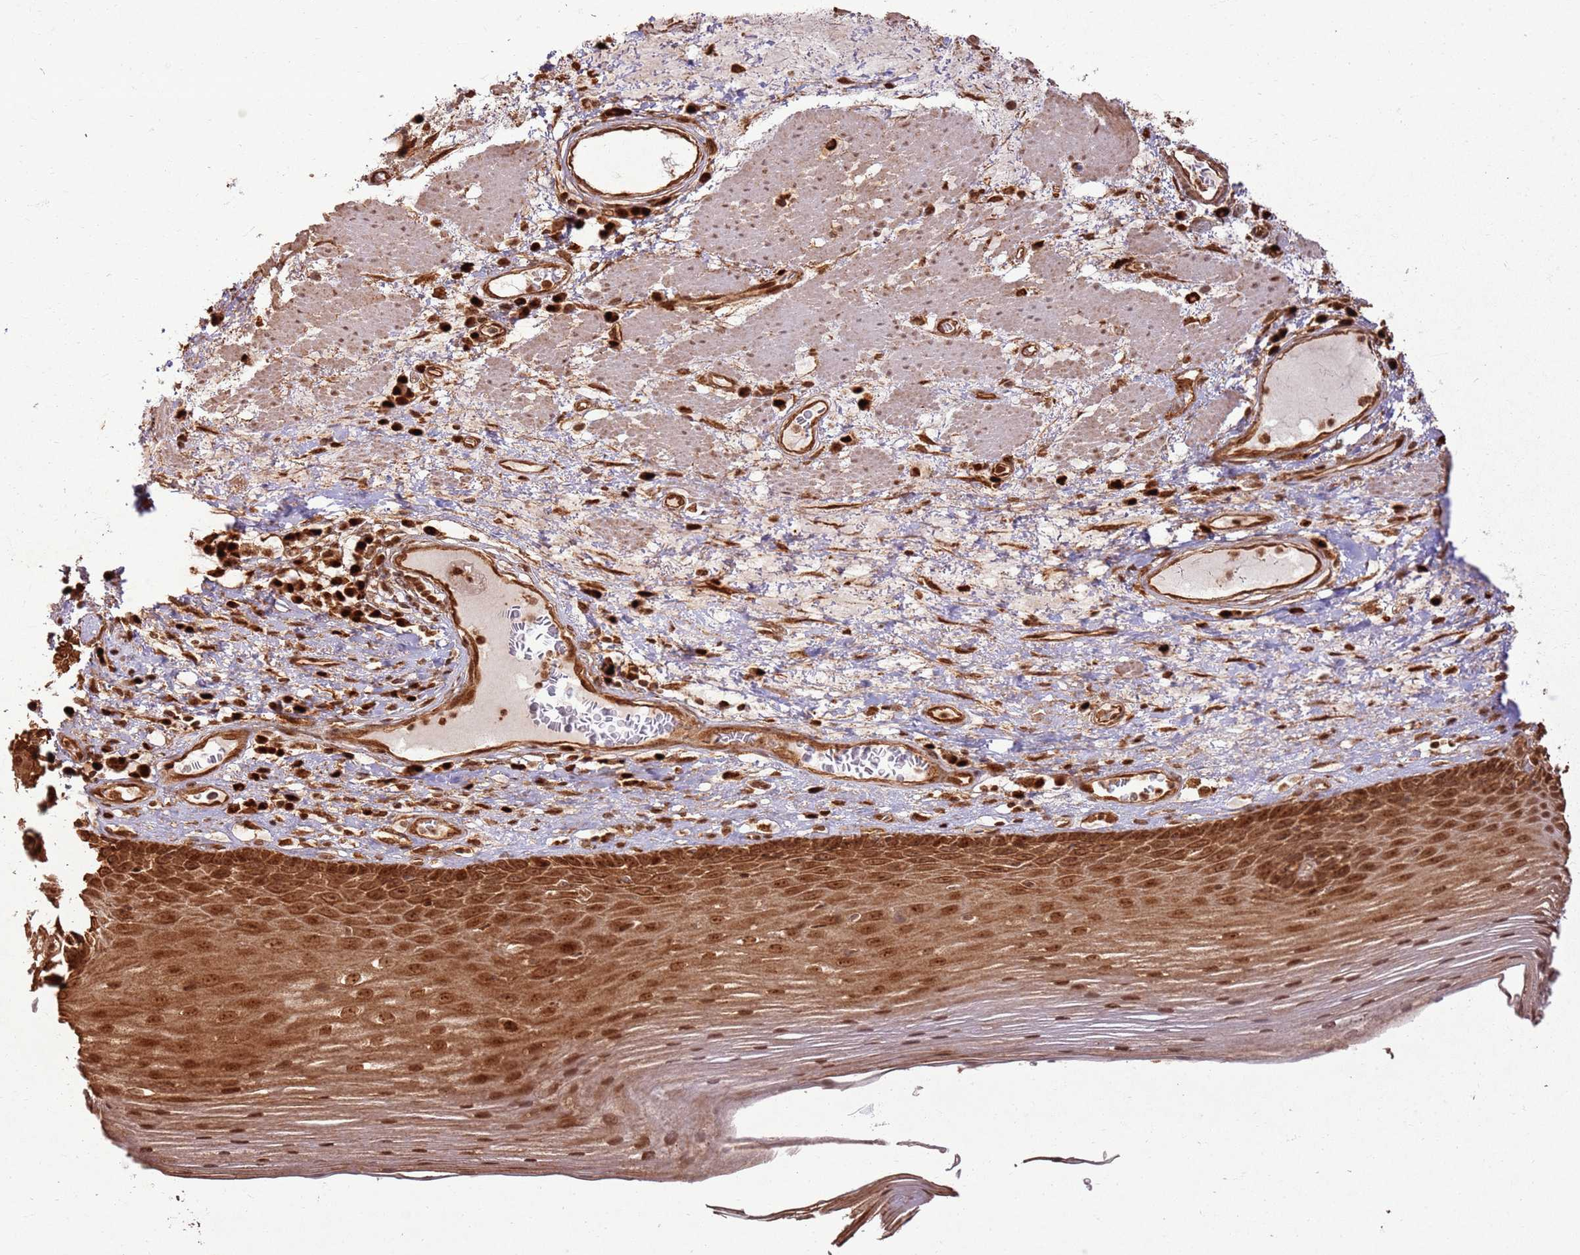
{"staining": {"intensity": "strong", "quantity": ">75%", "location": "cytoplasmic/membranous,nuclear"}, "tissue": "esophagus", "cell_type": "Squamous epithelial cells", "image_type": "normal", "snomed": [{"axis": "morphology", "description": "Normal tissue, NOS"}, {"axis": "topography", "description": "Esophagus"}], "caption": "The image displays immunohistochemical staining of normal esophagus. There is strong cytoplasmic/membranous,nuclear positivity is seen in about >75% of squamous epithelial cells. The staining is performed using DAB (3,3'-diaminobenzidine) brown chromogen to label protein expression. The nuclei are counter-stained blue using hematoxylin.", "gene": "TBC1D13", "patient": {"sex": "male", "age": 62}}